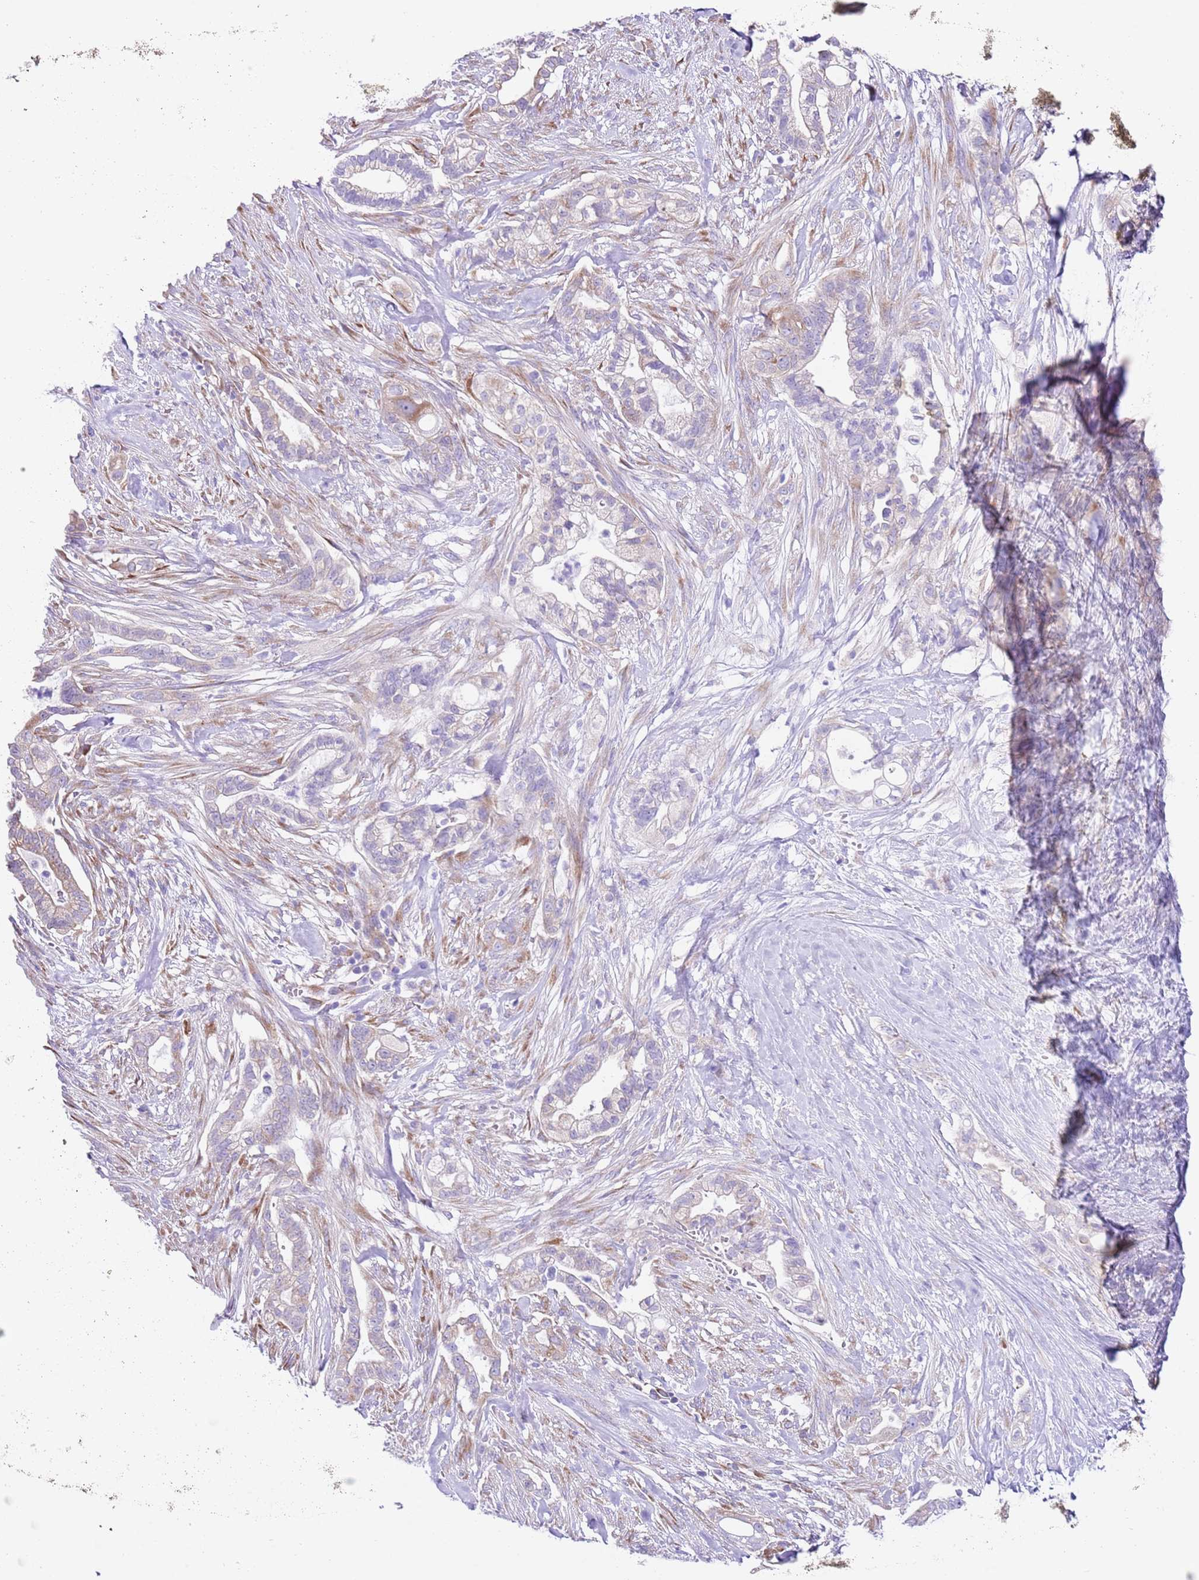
{"staining": {"intensity": "moderate", "quantity": "<25%", "location": "cytoplasmic/membranous"}, "tissue": "pancreatic cancer", "cell_type": "Tumor cells", "image_type": "cancer", "snomed": [{"axis": "morphology", "description": "Adenocarcinoma, NOS"}, {"axis": "topography", "description": "Pancreas"}], "caption": "Protein analysis of pancreatic adenocarcinoma tissue shows moderate cytoplasmic/membranous positivity in approximately <25% of tumor cells.", "gene": "RPS10", "patient": {"sex": "male", "age": 44}}